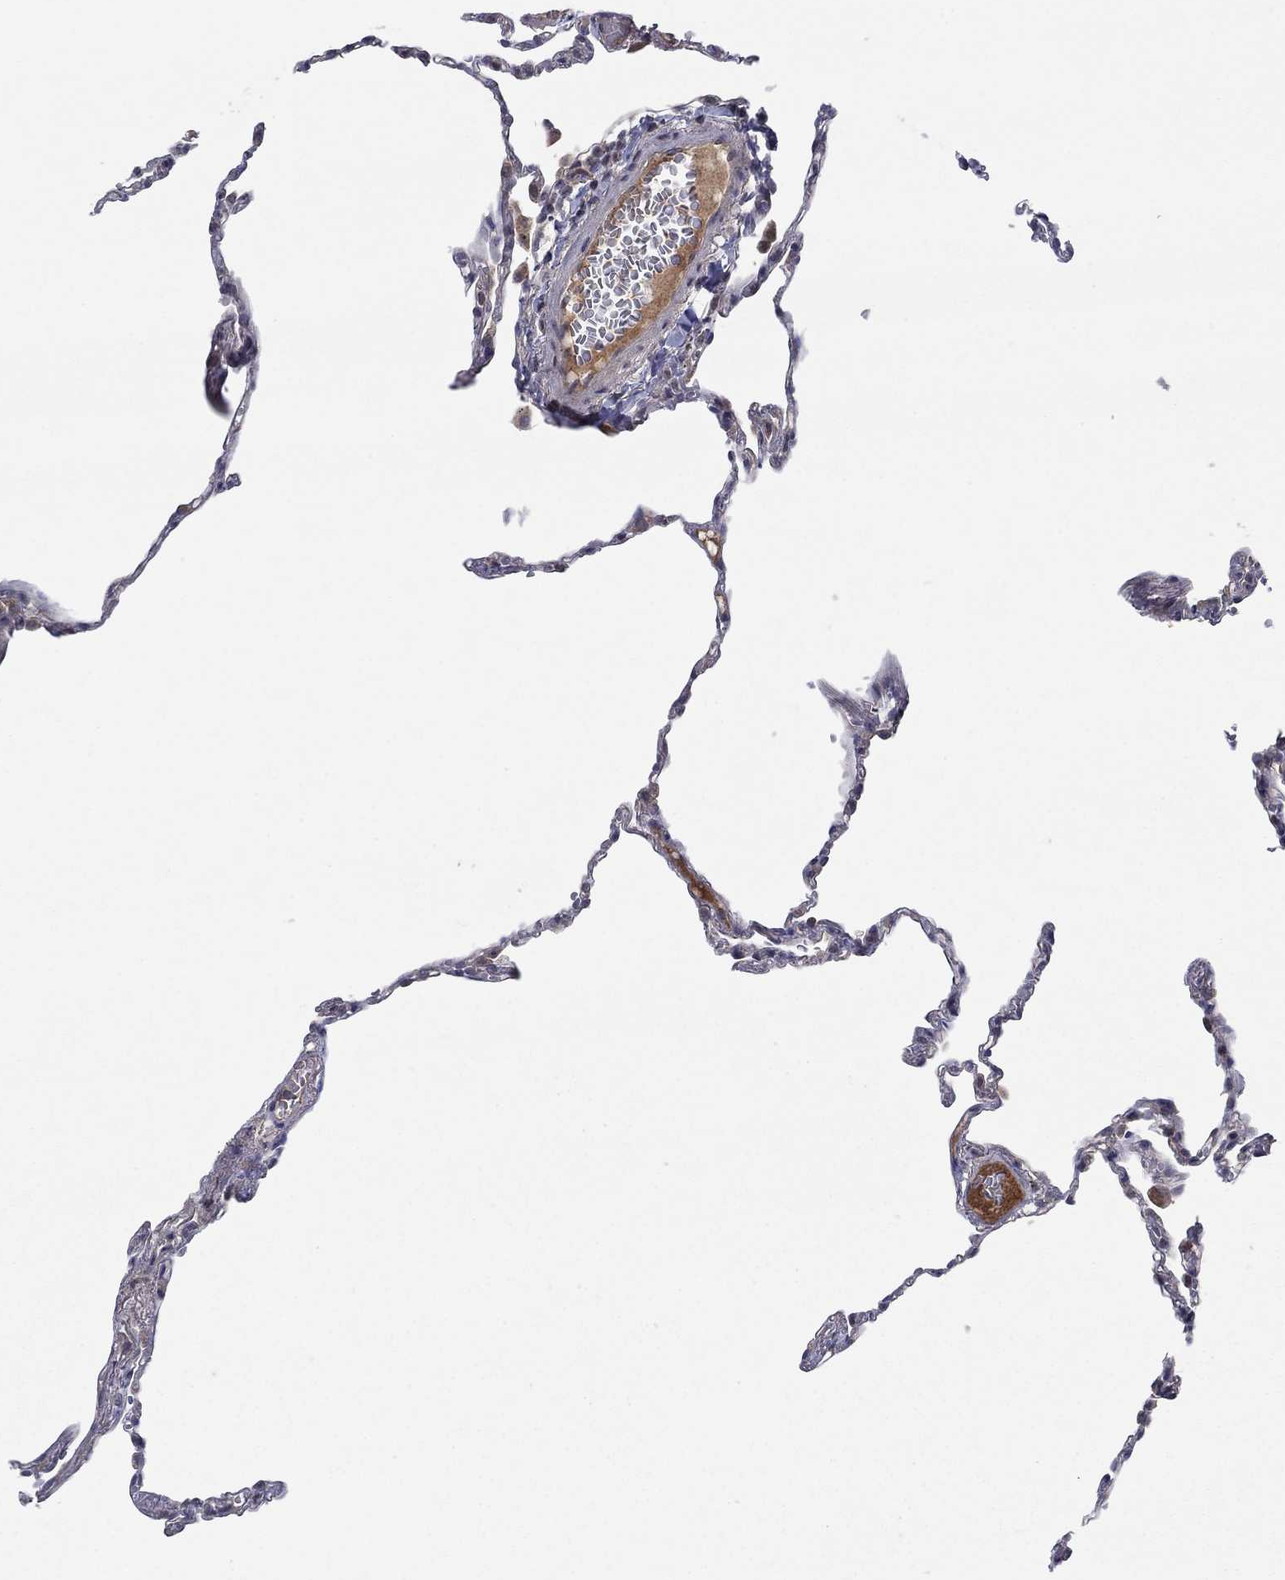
{"staining": {"intensity": "negative", "quantity": "none", "location": "none"}, "tissue": "lung", "cell_type": "Alveolar cells", "image_type": "normal", "snomed": [{"axis": "morphology", "description": "Normal tissue, NOS"}, {"axis": "topography", "description": "Lung"}], "caption": "A histopathology image of human lung is negative for staining in alveolar cells. (DAB (3,3'-diaminobenzidine) IHC, high magnification).", "gene": "IL4", "patient": {"sex": "male", "age": 78}}